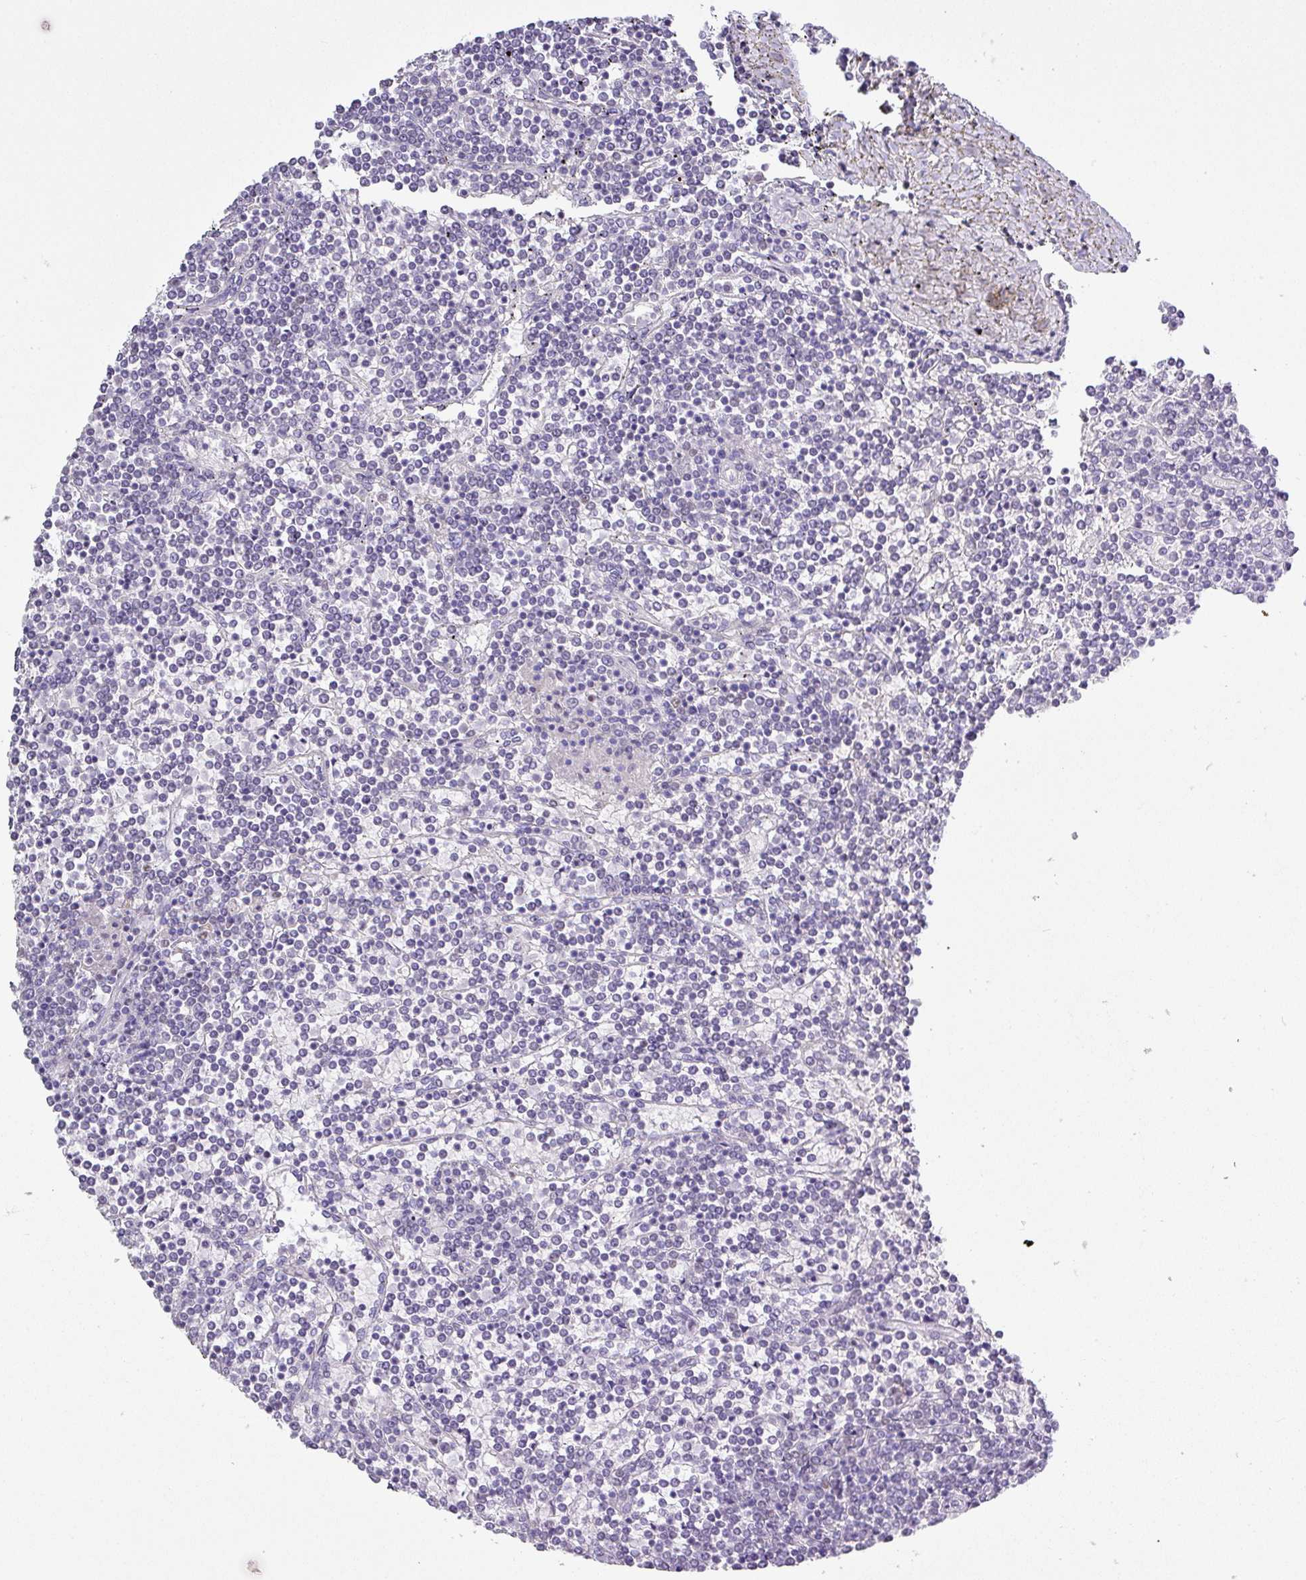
{"staining": {"intensity": "negative", "quantity": "none", "location": "none"}, "tissue": "lymphoma", "cell_type": "Tumor cells", "image_type": "cancer", "snomed": [{"axis": "morphology", "description": "Malignant lymphoma, non-Hodgkin's type, Low grade"}, {"axis": "topography", "description": "Spleen"}], "caption": "There is no significant expression in tumor cells of low-grade malignant lymphoma, non-Hodgkin's type. The staining was performed using DAB to visualize the protein expression in brown, while the nuclei were stained in blue with hematoxylin (Magnification: 20x).", "gene": "BCL11A", "patient": {"sex": "female", "age": 19}}